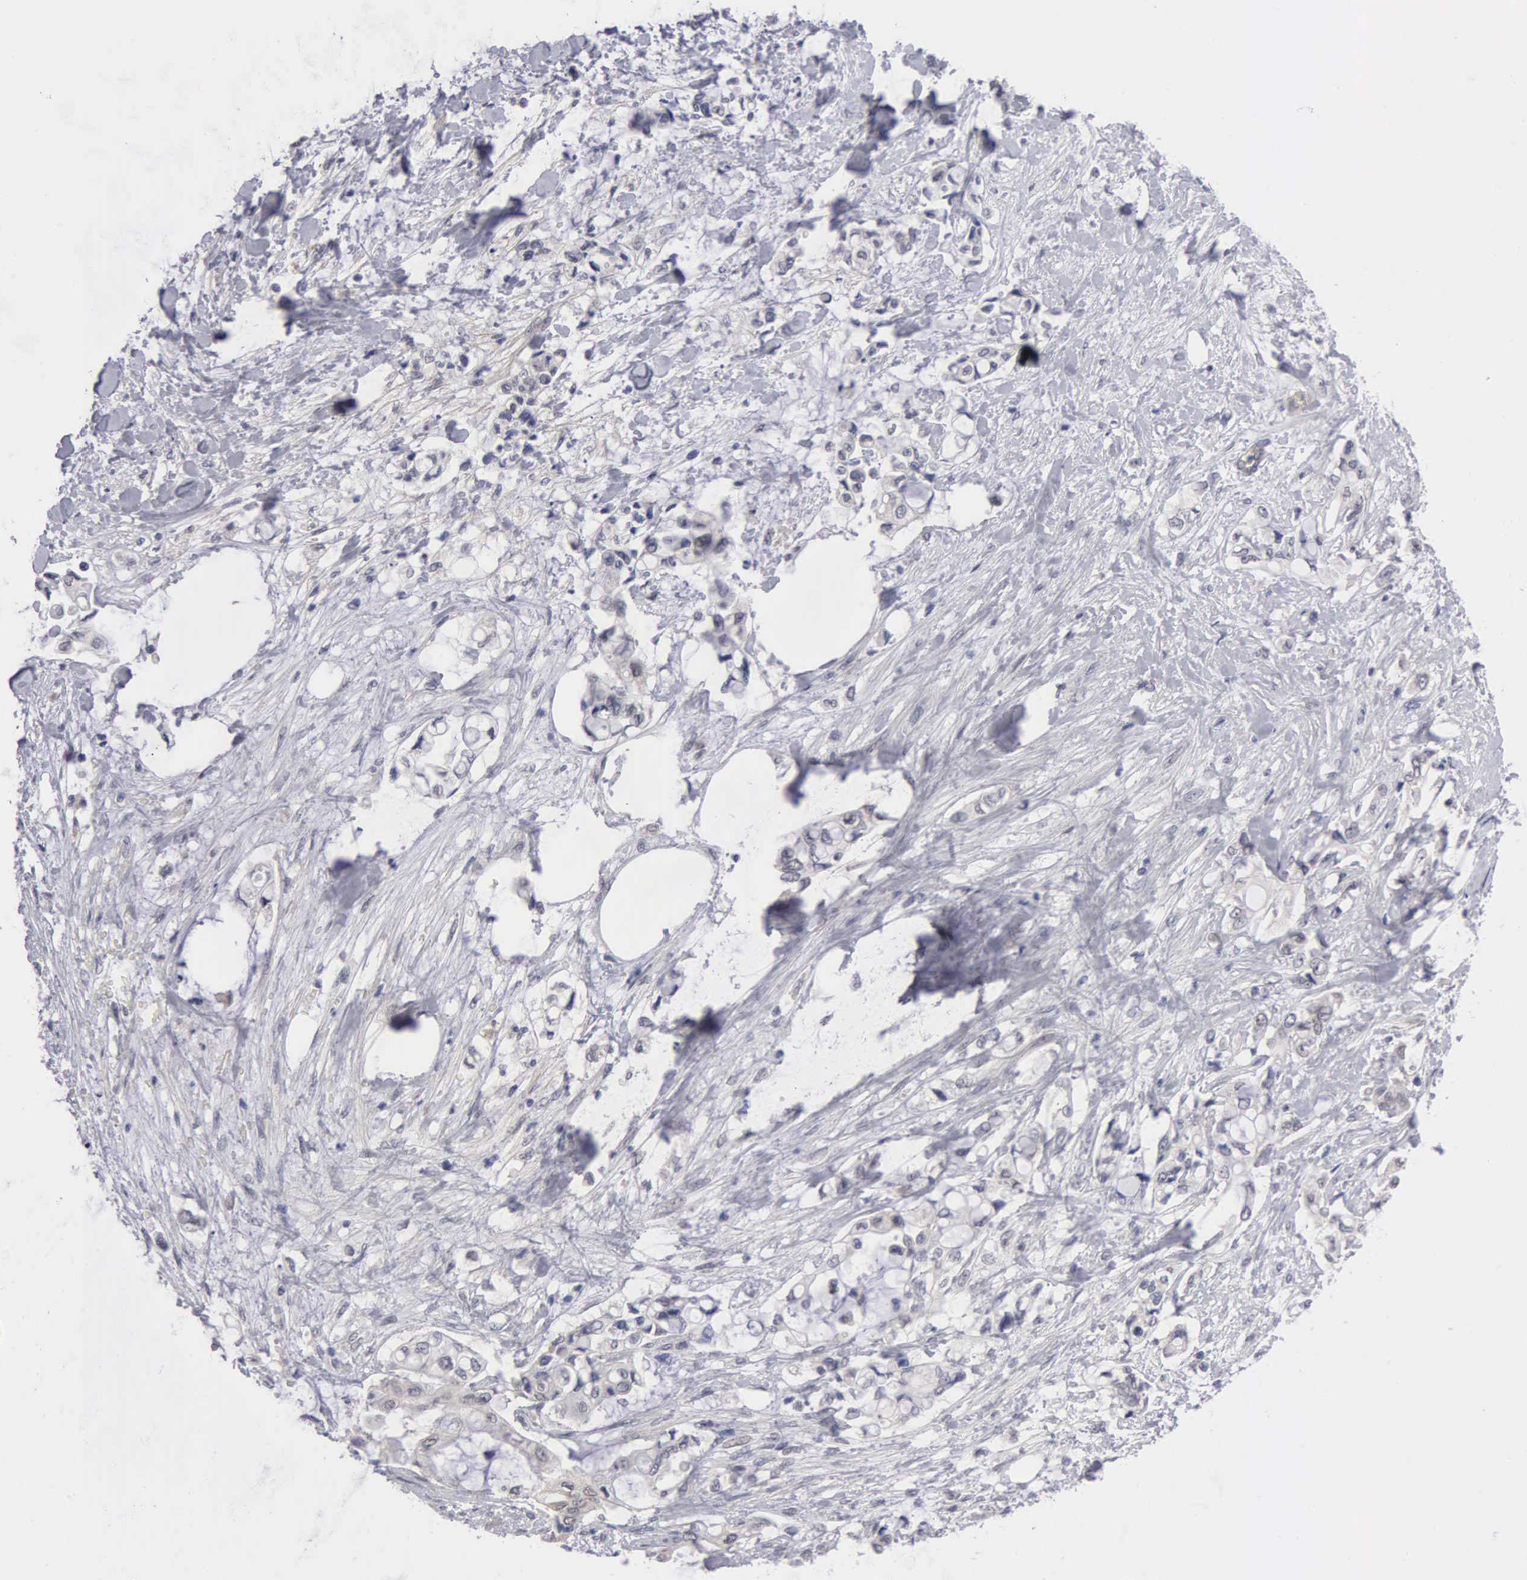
{"staining": {"intensity": "negative", "quantity": "none", "location": "none"}, "tissue": "pancreatic cancer", "cell_type": "Tumor cells", "image_type": "cancer", "snomed": [{"axis": "morphology", "description": "Adenocarcinoma, NOS"}, {"axis": "topography", "description": "Pancreas"}], "caption": "This is an immunohistochemistry image of pancreatic cancer (adenocarcinoma). There is no positivity in tumor cells.", "gene": "ZBTB33", "patient": {"sex": "female", "age": 70}}